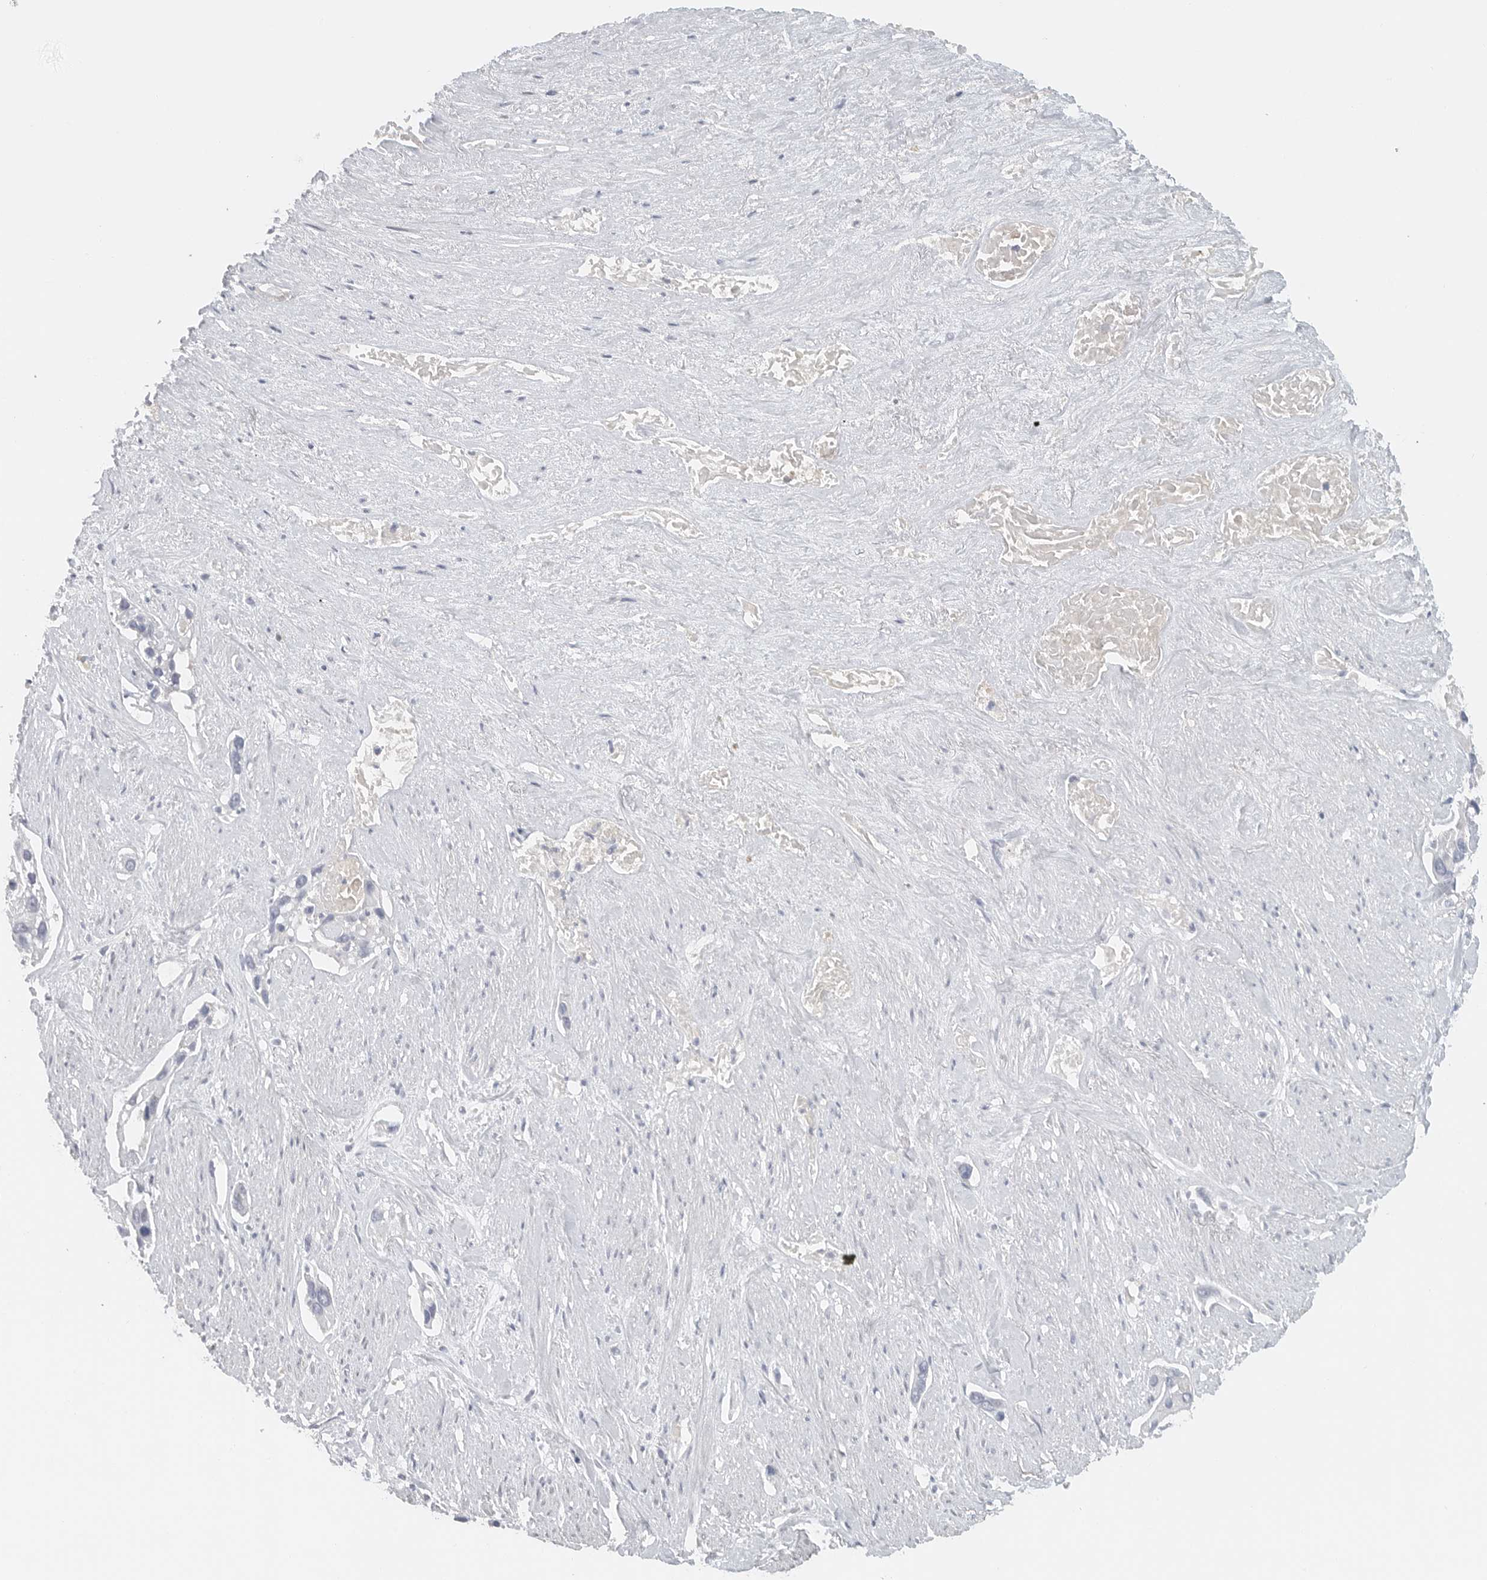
{"staining": {"intensity": "negative", "quantity": "none", "location": "none"}, "tissue": "pancreatic cancer", "cell_type": "Tumor cells", "image_type": "cancer", "snomed": [{"axis": "morphology", "description": "Adenocarcinoma, NOS"}, {"axis": "topography", "description": "Pancreas"}], "caption": "Histopathology image shows no protein staining in tumor cells of pancreatic adenocarcinoma tissue.", "gene": "PAM", "patient": {"sex": "female", "age": 60}}